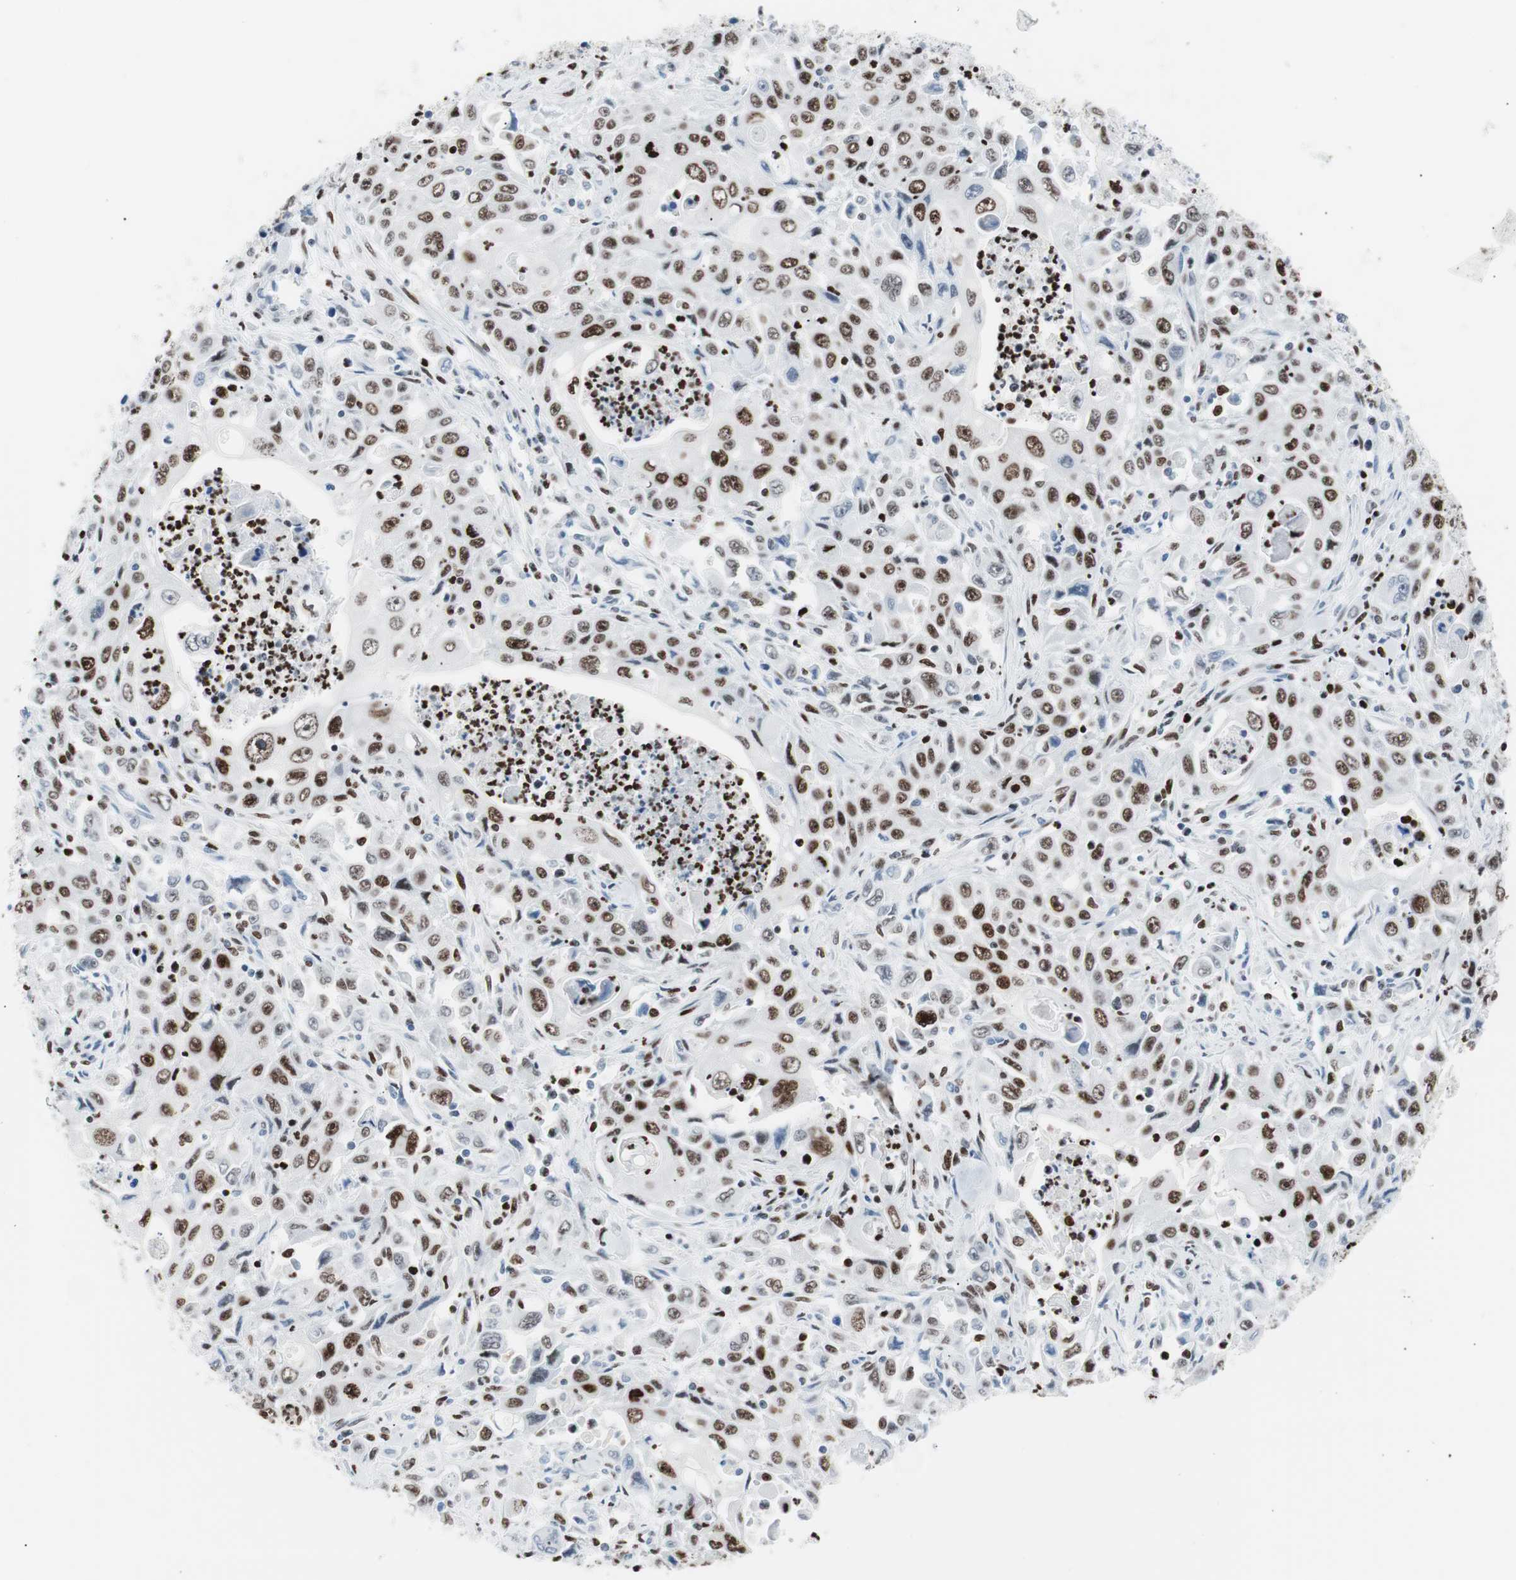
{"staining": {"intensity": "weak", "quantity": ">75%", "location": "nuclear"}, "tissue": "pancreatic cancer", "cell_type": "Tumor cells", "image_type": "cancer", "snomed": [{"axis": "morphology", "description": "Adenocarcinoma, NOS"}, {"axis": "topography", "description": "Pancreas"}], "caption": "A brown stain shows weak nuclear positivity of a protein in pancreatic adenocarcinoma tumor cells.", "gene": "CEBPB", "patient": {"sex": "male", "age": 70}}